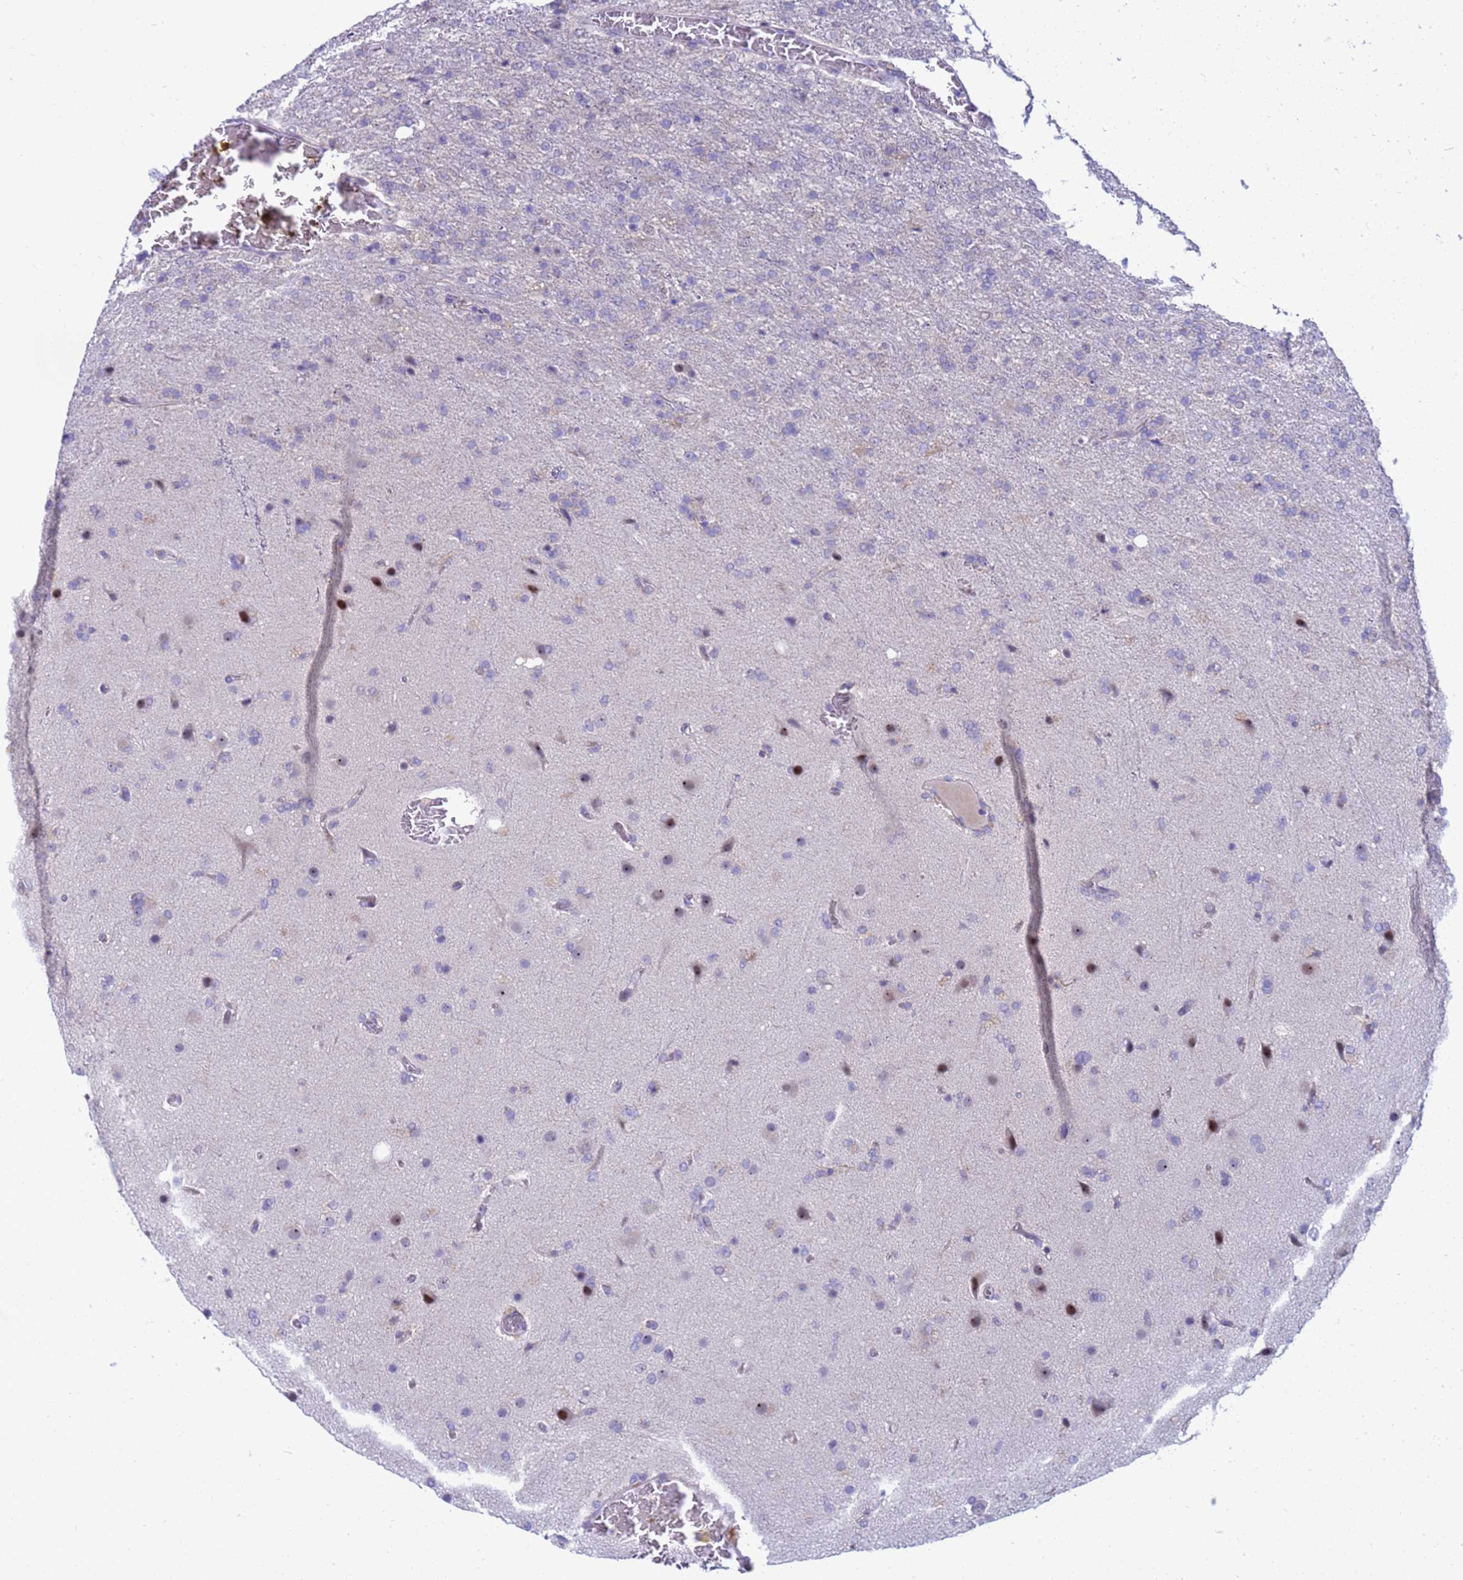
{"staining": {"intensity": "negative", "quantity": "none", "location": "none"}, "tissue": "glioma", "cell_type": "Tumor cells", "image_type": "cancer", "snomed": [{"axis": "morphology", "description": "Glioma, malignant, High grade"}, {"axis": "topography", "description": "Brain"}], "caption": "IHC histopathology image of glioma stained for a protein (brown), which displays no positivity in tumor cells.", "gene": "LRATD1", "patient": {"sex": "female", "age": 74}}